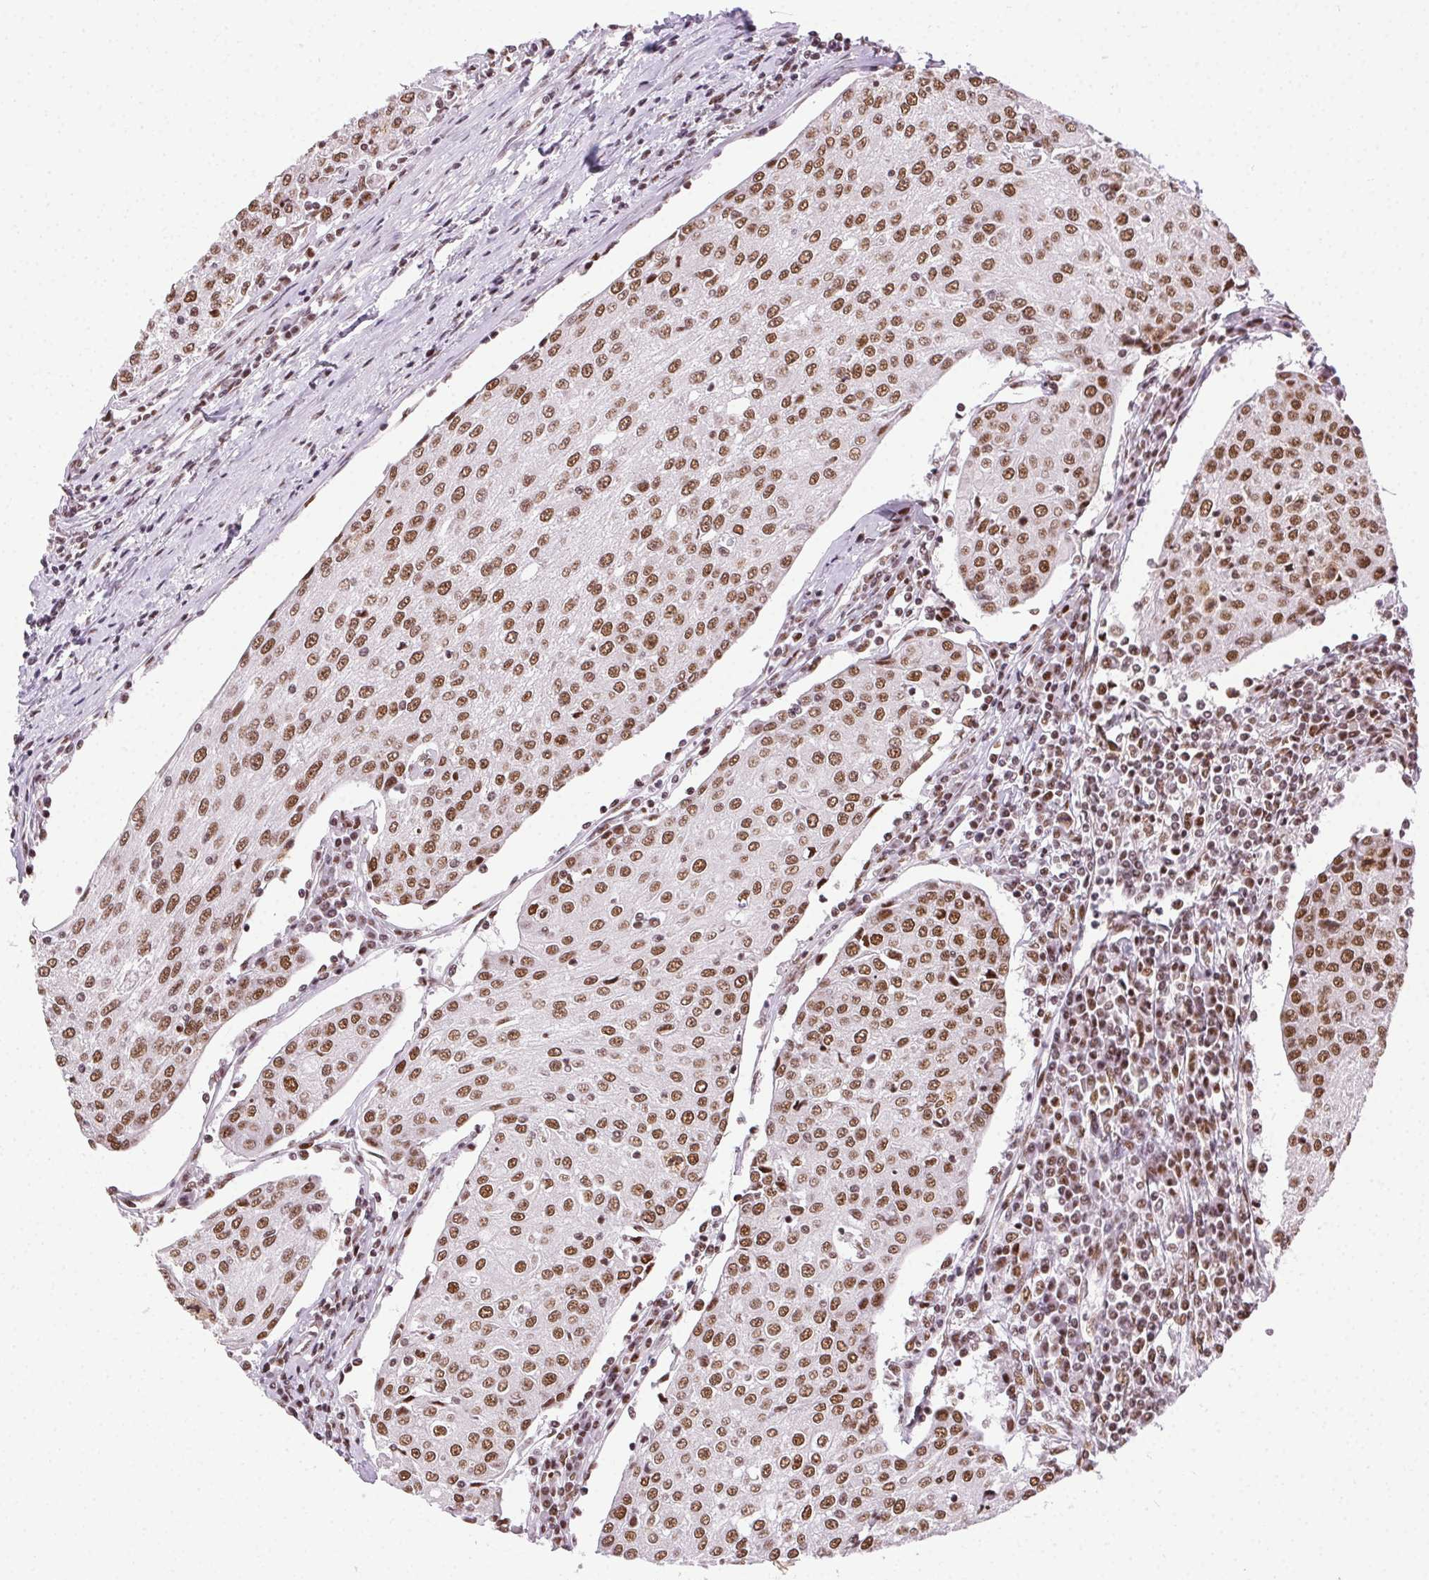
{"staining": {"intensity": "strong", "quantity": ">75%", "location": "nuclear"}, "tissue": "urothelial cancer", "cell_type": "Tumor cells", "image_type": "cancer", "snomed": [{"axis": "morphology", "description": "Urothelial carcinoma, High grade"}, {"axis": "topography", "description": "Urinary bladder"}], "caption": "Protein expression analysis of human urothelial cancer reveals strong nuclear staining in approximately >75% of tumor cells. (DAB IHC, brown staining for protein, blue staining for nuclei).", "gene": "TRA2B", "patient": {"sex": "female", "age": 85}}